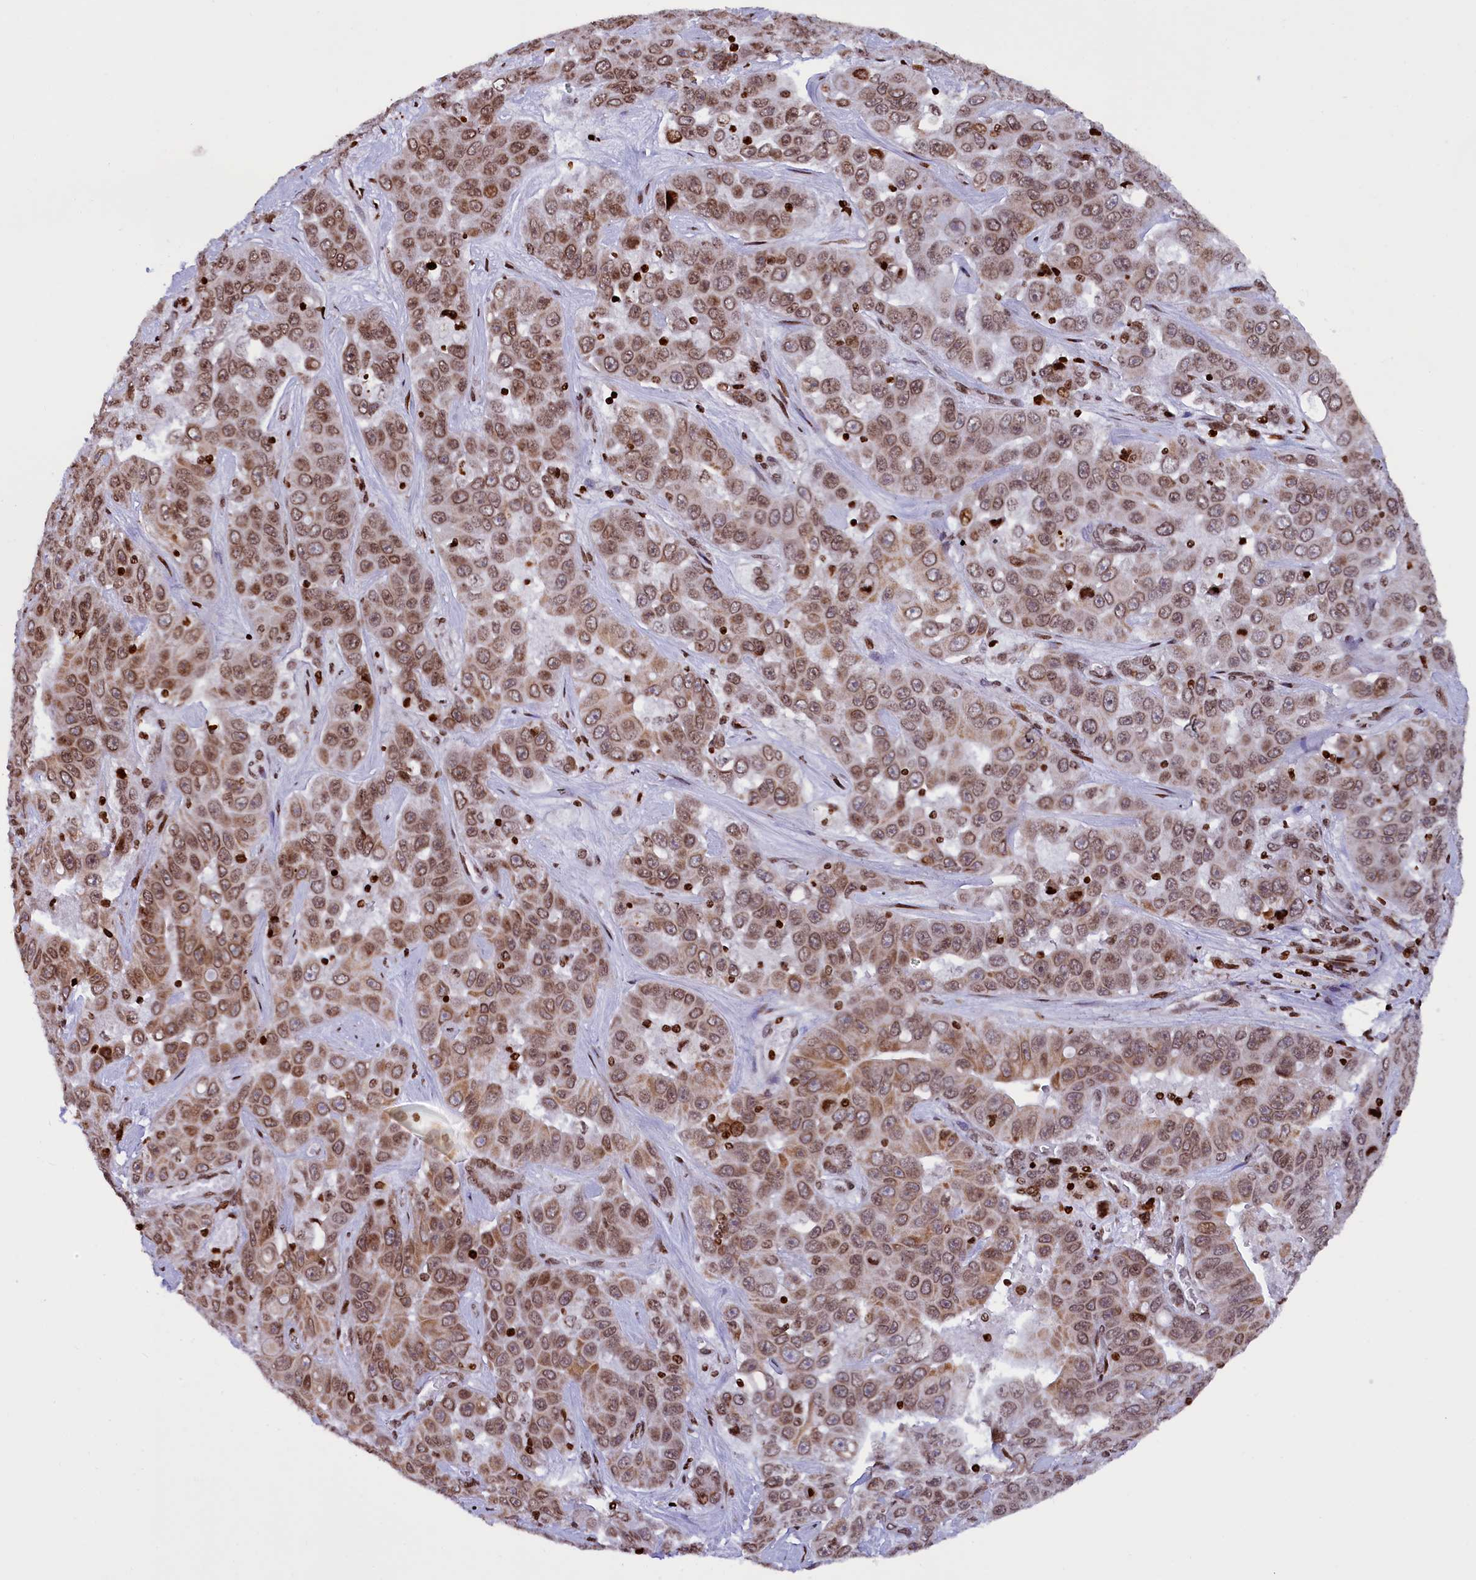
{"staining": {"intensity": "moderate", "quantity": ">75%", "location": "cytoplasmic/membranous,nuclear"}, "tissue": "liver cancer", "cell_type": "Tumor cells", "image_type": "cancer", "snomed": [{"axis": "morphology", "description": "Cholangiocarcinoma"}, {"axis": "topography", "description": "Liver"}], "caption": "Protein expression analysis of human liver cholangiocarcinoma reveals moderate cytoplasmic/membranous and nuclear staining in about >75% of tumor cells.", "gene": "TIMM29", "patient": {"sex": "female", "age": 52}}